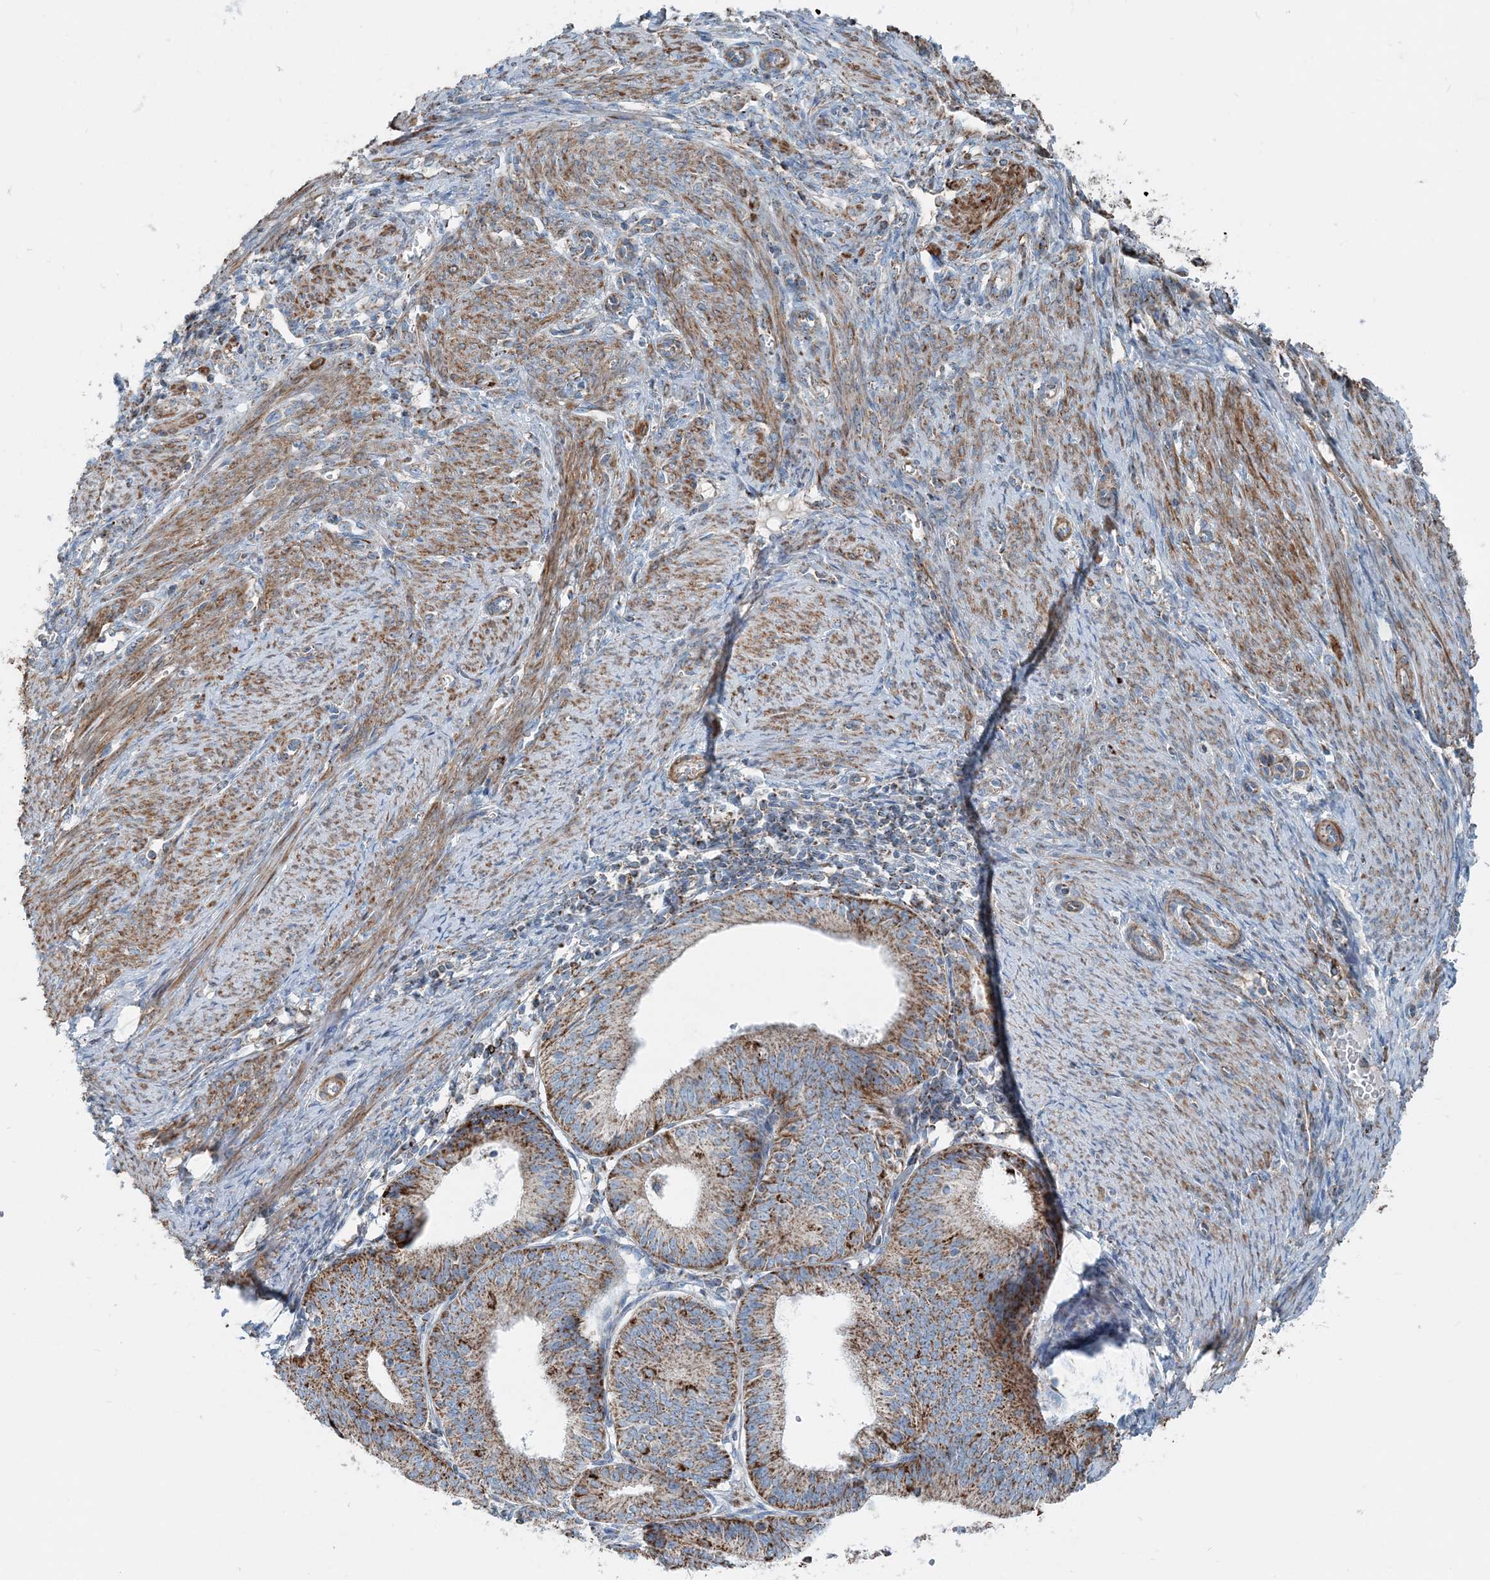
{"staining": {"intensity": "moderate", "quantity": ">75%", "location": "cytoplasmic/membranous"}, "tissue": "endometrial cancer", "cell_type": "Tumor cells", "image_type": "cancer", "snomed": [{"axis": "morphology", "description": "Adenocarcinoma, NOS"}, {"axis": "topography", "description": "Endometrium"}], "caption": "Immunohistochemical staining of endometrial cancer (adenocarcinoma) reveals moderate cytoplasmic/membranous protein expression in about >75% of tumor cells.", "gene": "INTU", "patient": {"sex": "female", "age": 51}}